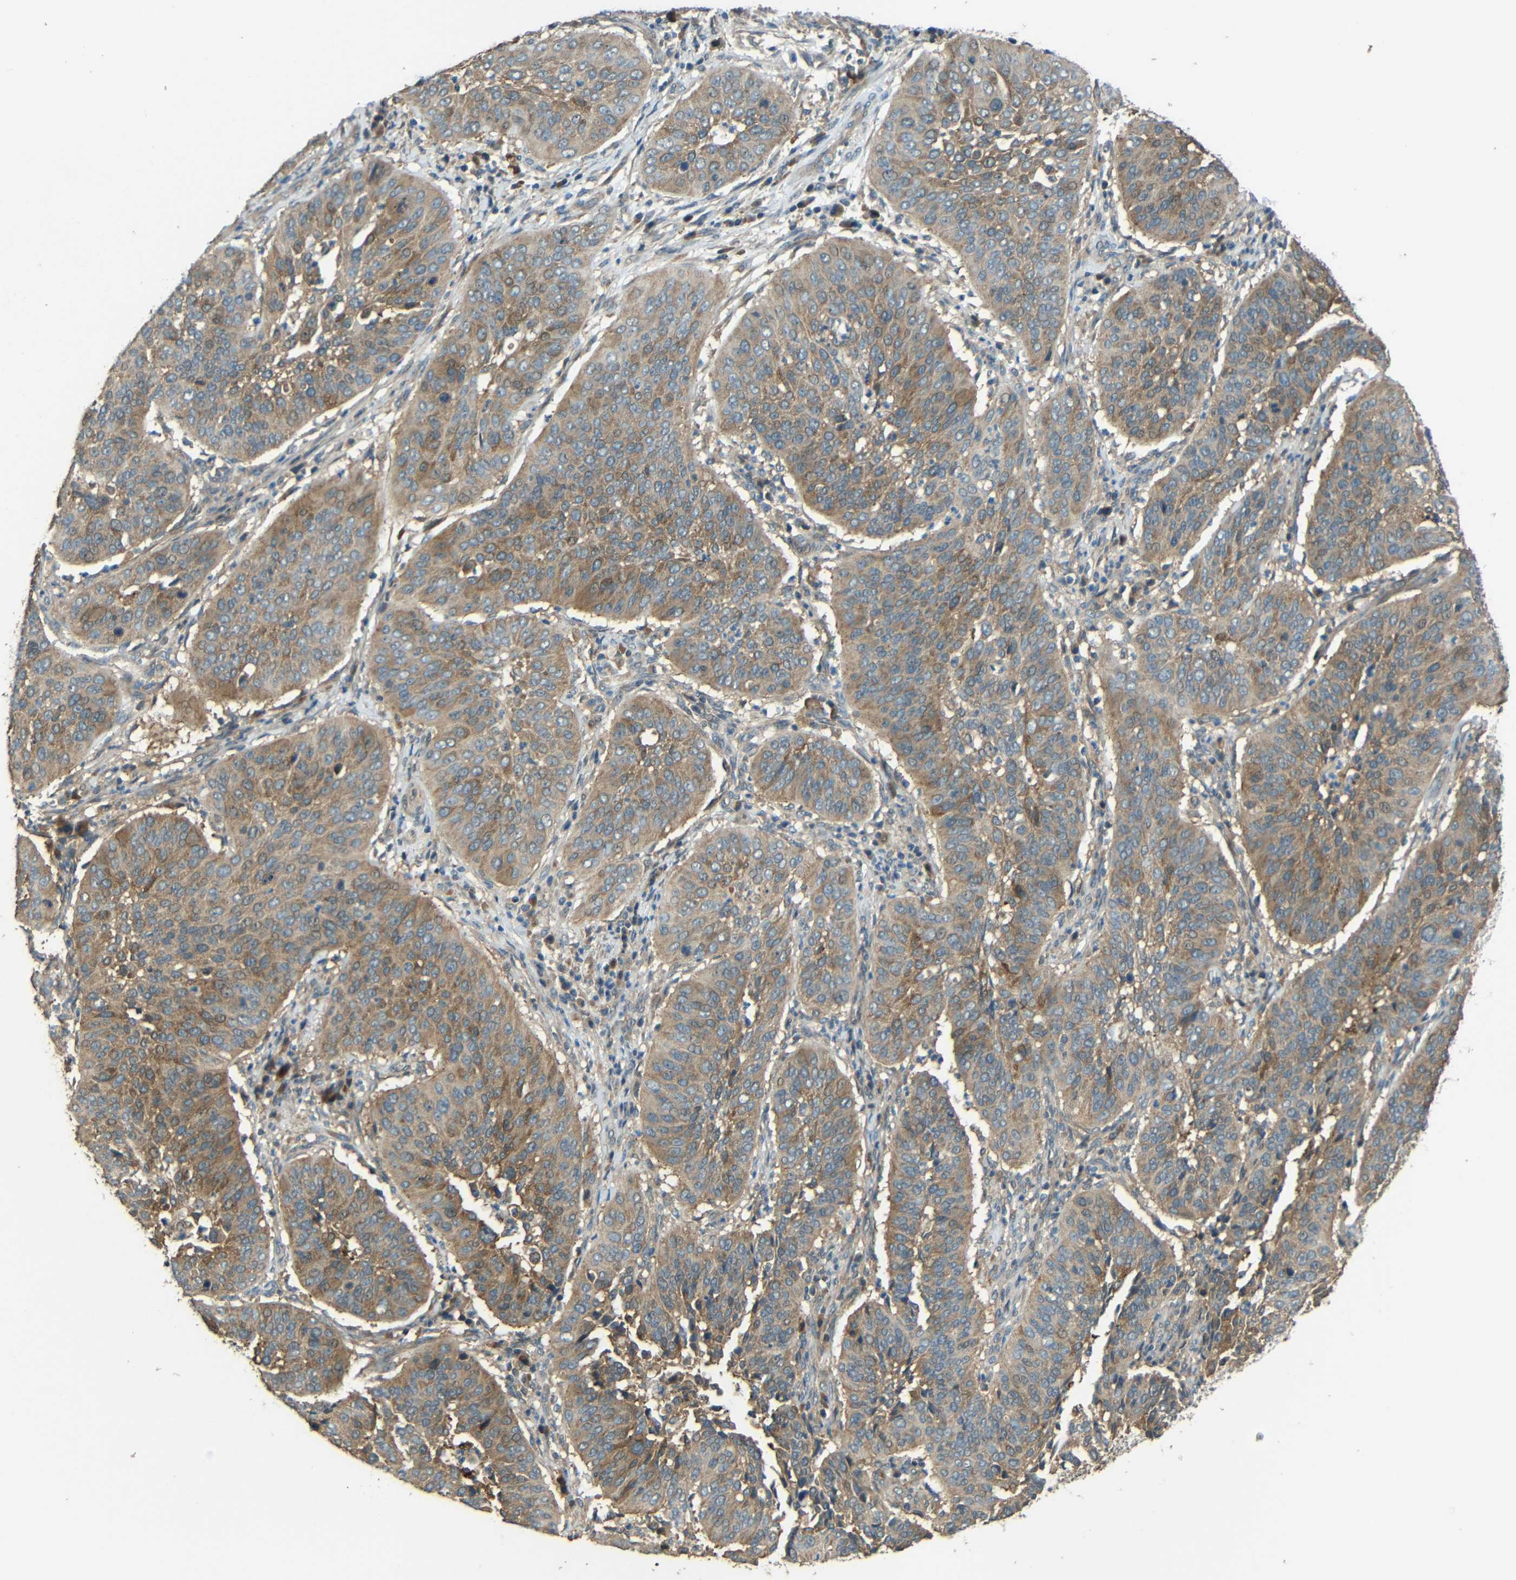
{"staining": {"intensity": "moderate", "quantity": "25%-75%", "location": "cytoplasmic/membranous"}, "tissue": "cervical cancer", "cell_type": "Tumor cells", "image_type": "cancer", "snomed": [{"axis": "morphology", "description": "Normal tissue, NOS"}, {"axis": "morphology", "description": "Squamous cell carcinoma, NOS"}, {"axis": "topography", "description": "Cervix"}], "caption": "Cervical squamous cell carcinoma tissue shows moderate cytoplasmic/membranous positivity in approximately 25%-75% of tumor cells, visualized by immunohistochemistry. (brown staining indicates protein expression, while blue staining denotes nuclei).", "gene": "ACACA", "patient": {"sex": "female", "age": 39}}